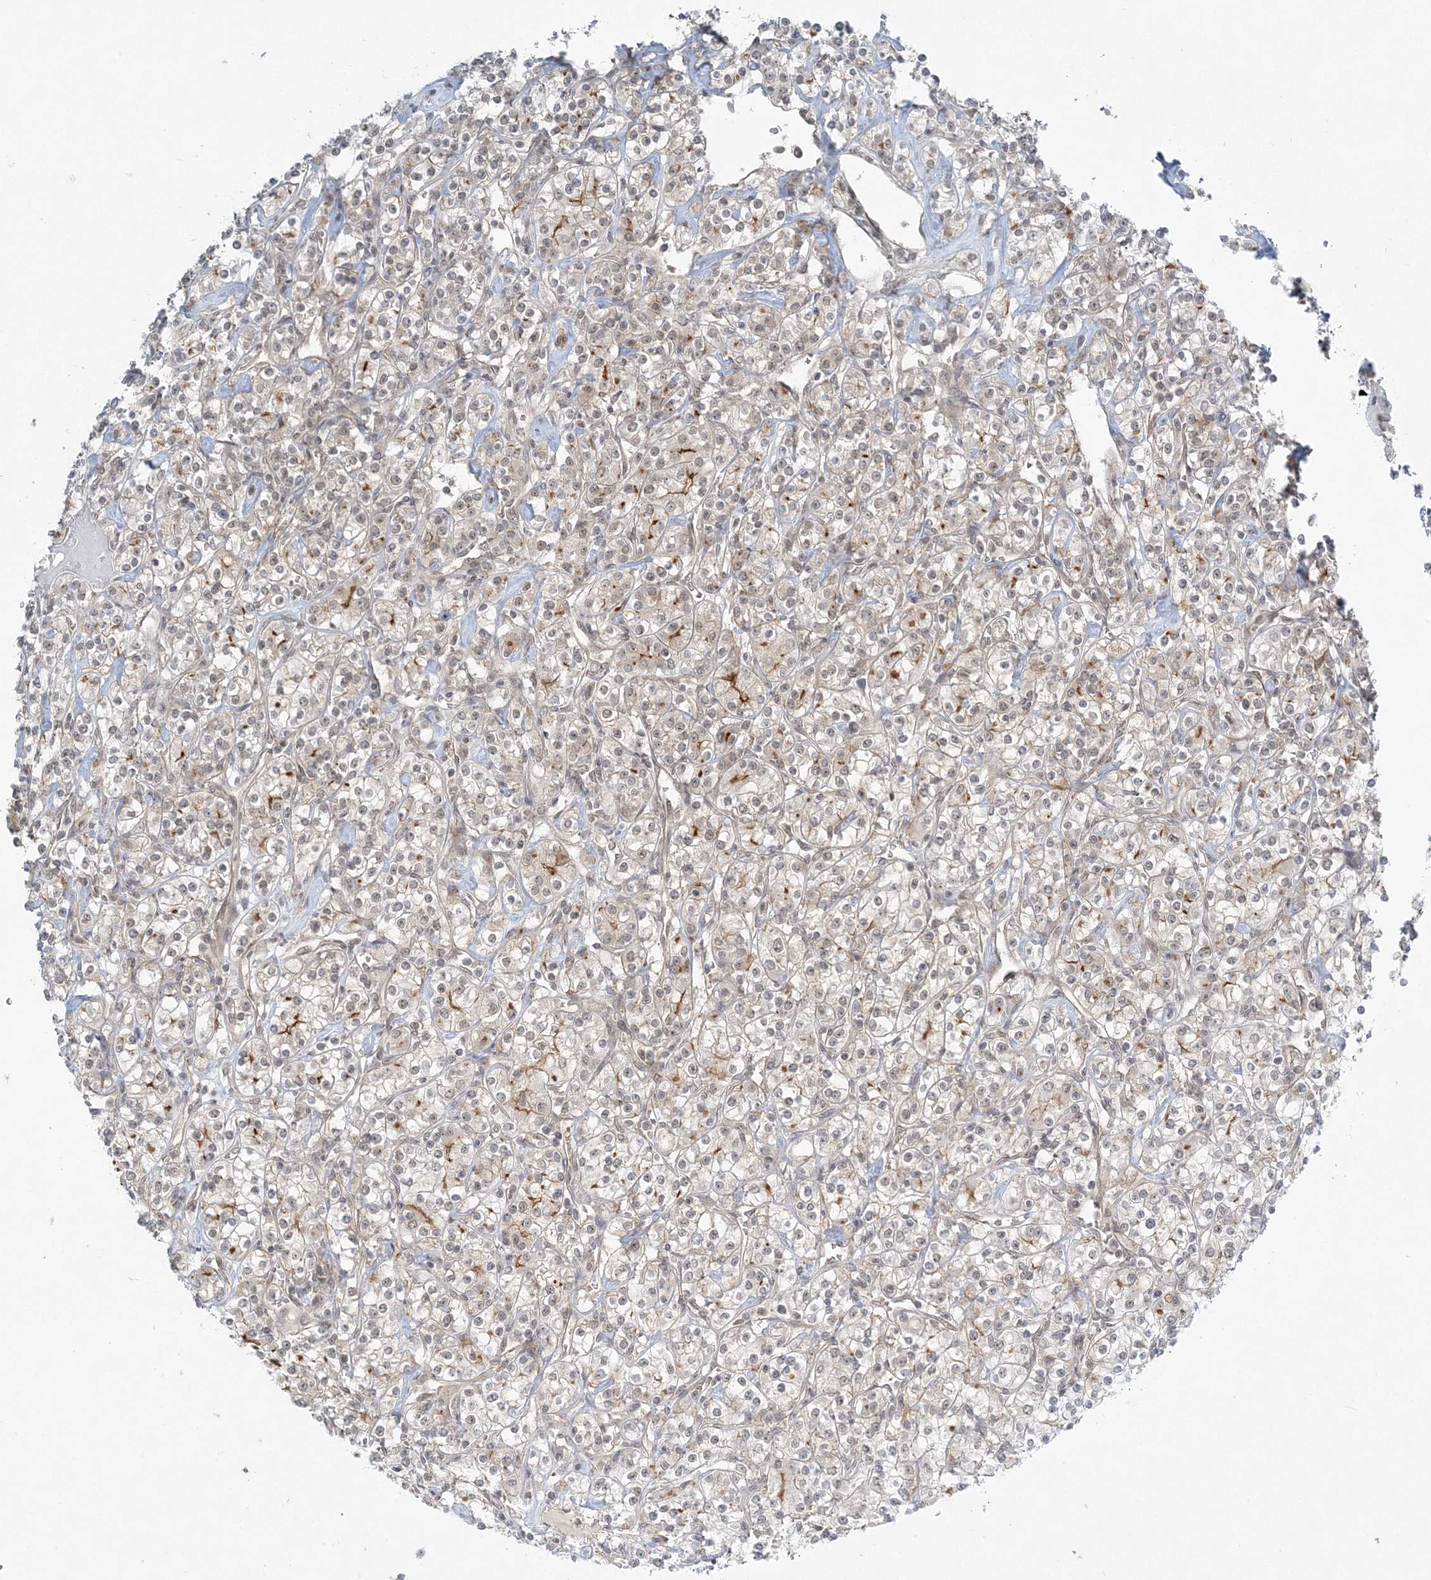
{"staining": {"intensity": "moderate", "quantity": "<25%", "location": "cytoplasmic/membranous"}, "tissue": "renal cancer", "cell_type": "Tumor cells", "image_type": "cancer", "snomed": [{"axis": "morphology", "description": "Adenocarcinoma, NOS"}, {"axis": "topography", "description": "Kidney"}], "caption": "An image showing moderate cytoplasmic/membranous positivity in approximately <25% of tumor cells in renal cancer, as visualized by brown immunohistochemical staining.", "gene": "ATP11A", "patient": {"sex": "male", "age": 77}}